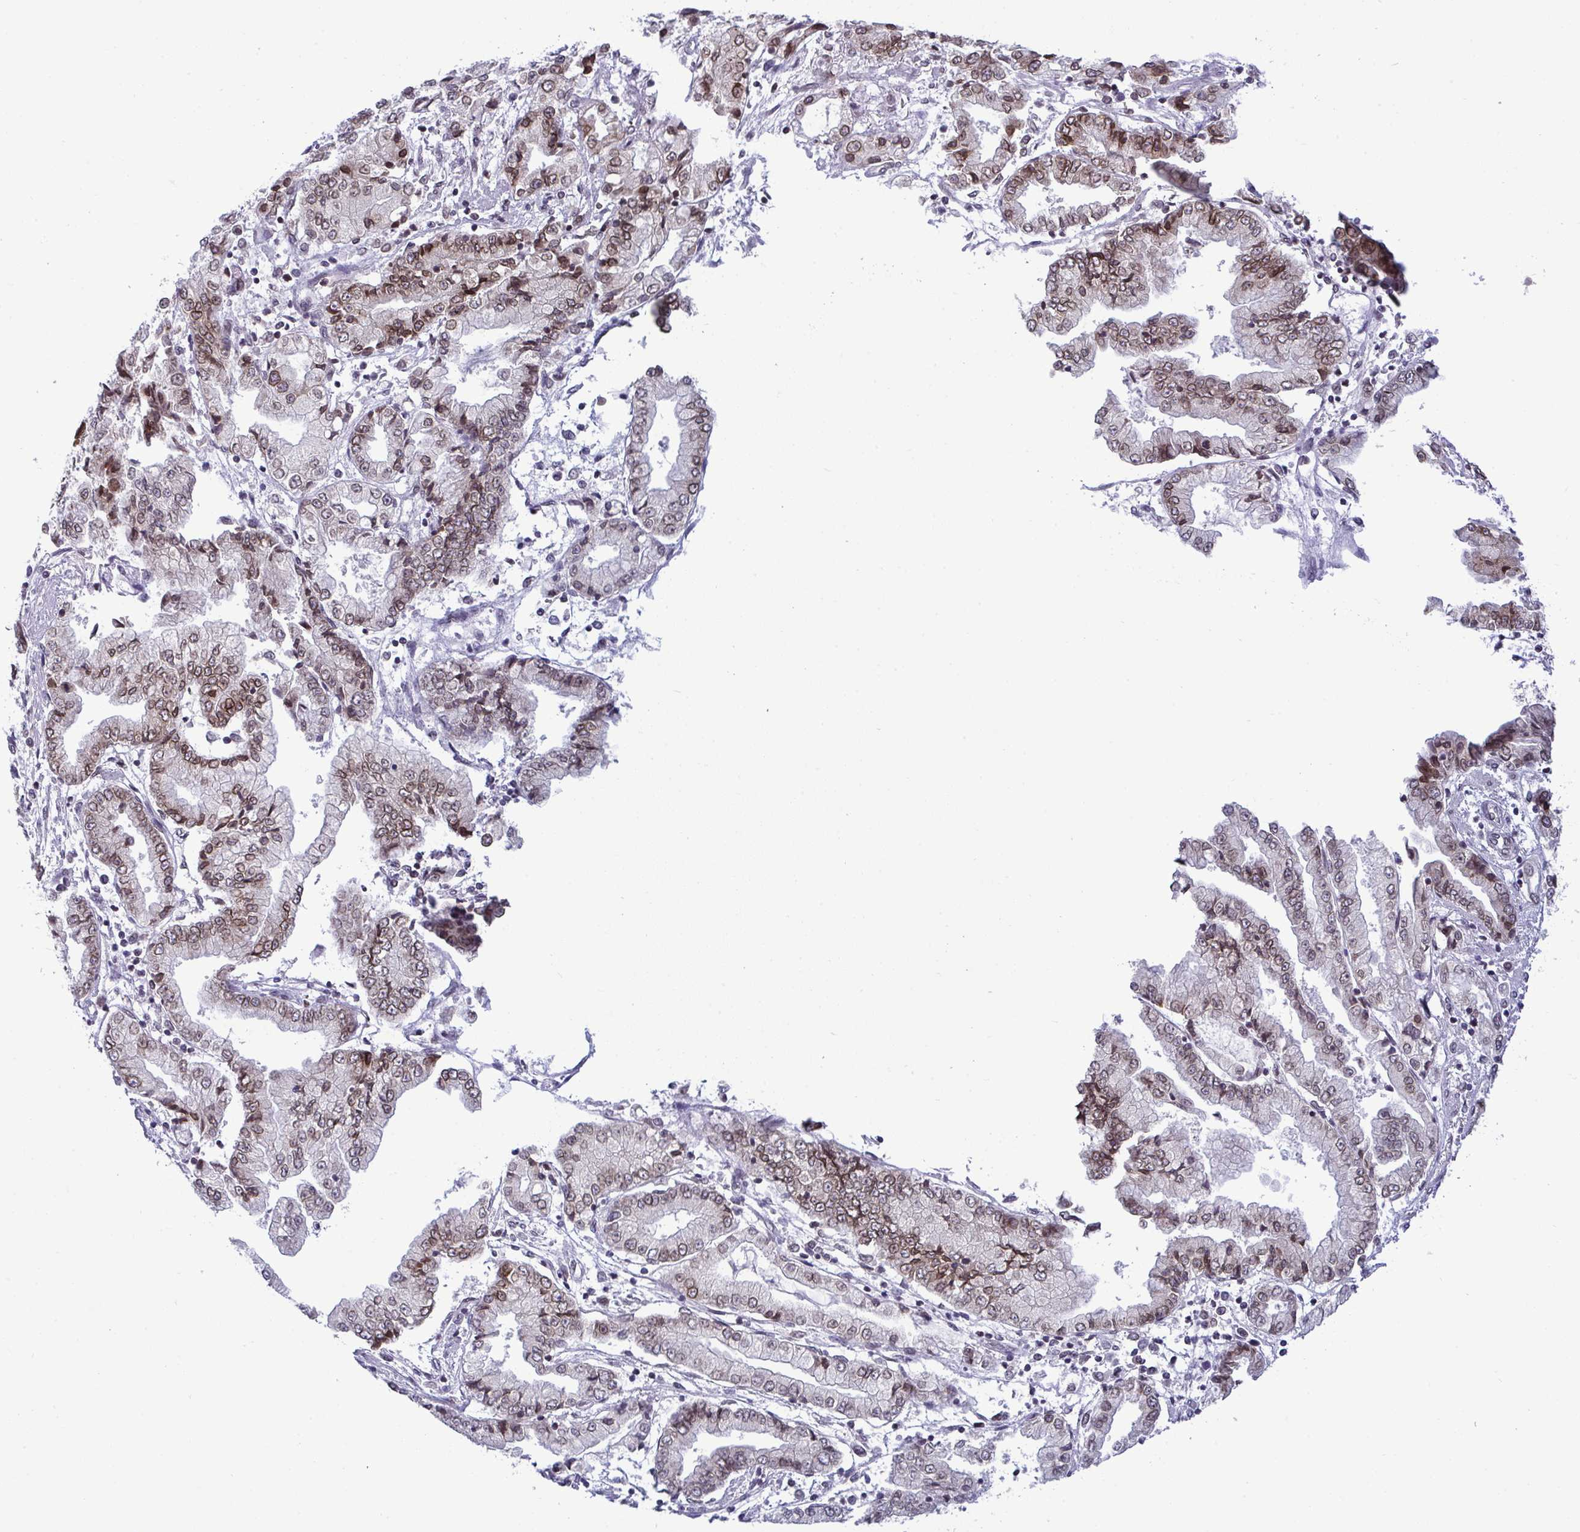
{"staining": {"intensity": "moderate", "quantity": ">75%", "location": "cytoplasmic/membranous,nuclear"}, "tissue": "stomach cancer", "cell_type": "Tumor cells", "image_type": "cancer", "snomed": [{"axis": "morphology", "description": "Adenocarcinoma, NOS"}, {"axis": "topography", "description": "Stomach, upper"}], "caption": "A brown stain highlights moderate cytoplasmic/membranous and nuclear positivity of a protein in human stomach cancer (adenocarcinoma) tumor cells.", "gene": "RANBP2", "patient": {"sex": "female", "age": 74}}